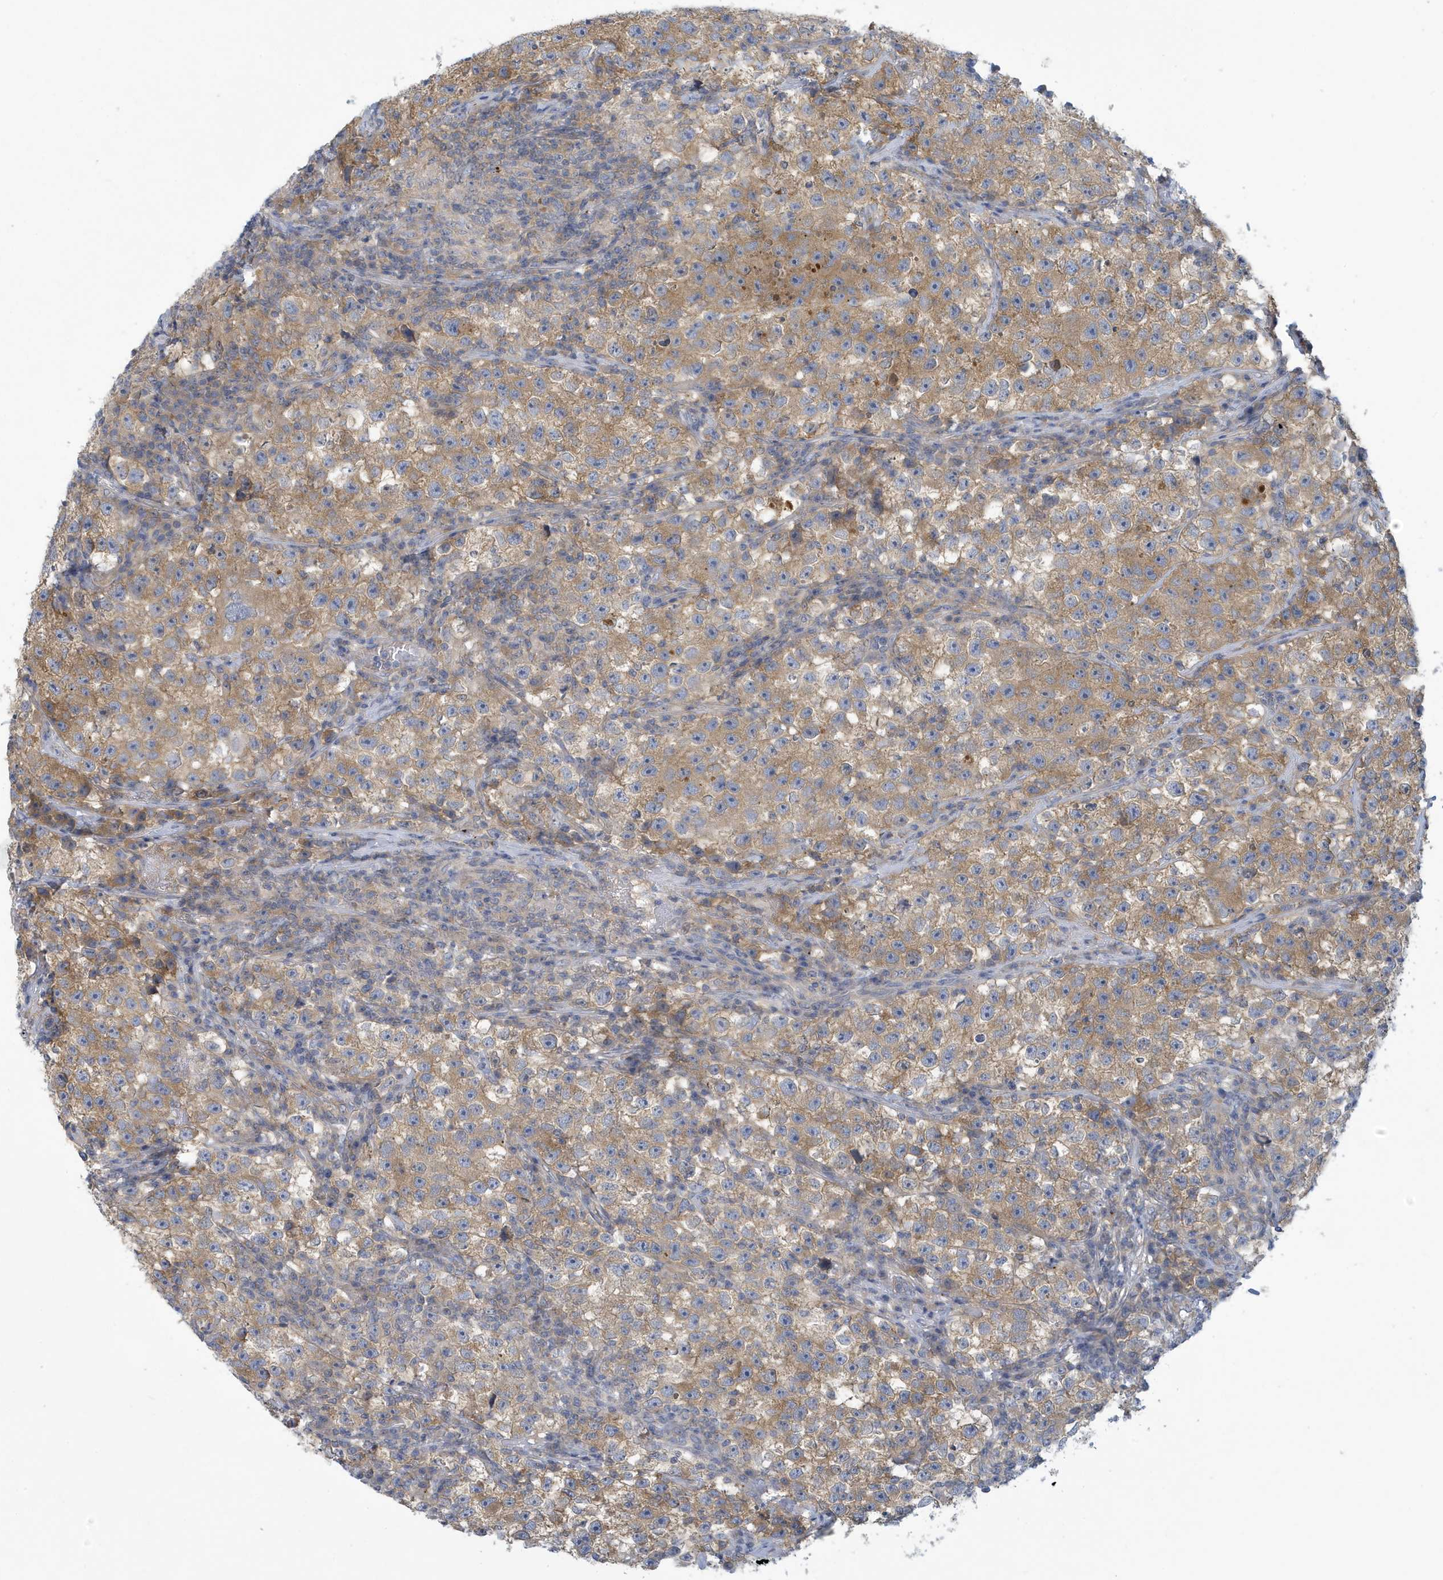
{"staining": {"intensity": "weak", "quantity": ">75%", "location": "cytoplasmic/membranous"}, "tissue": "testis cancer", "cell_type": "Tumor cells", "image_type": "cancer", "snomed": [{"axis": "morphology", "description": "Seminoma, NOS"}, {"axis": "topography", "description": "Testis"}], "caption": "Immunohistochemical staining of human testis cancer (seminoma) exhibits low levels of weak cytoplasmic/membranous protein expression in about >75% of tumor cells. The staining was performed using DAB (3,3'-diaminobenzidine), with brown indicating positive protein expression. Nuclei are stained blue with hematoxylin.", "gene": "VTA1", "patient": {"sex": "male", "age": 22}}